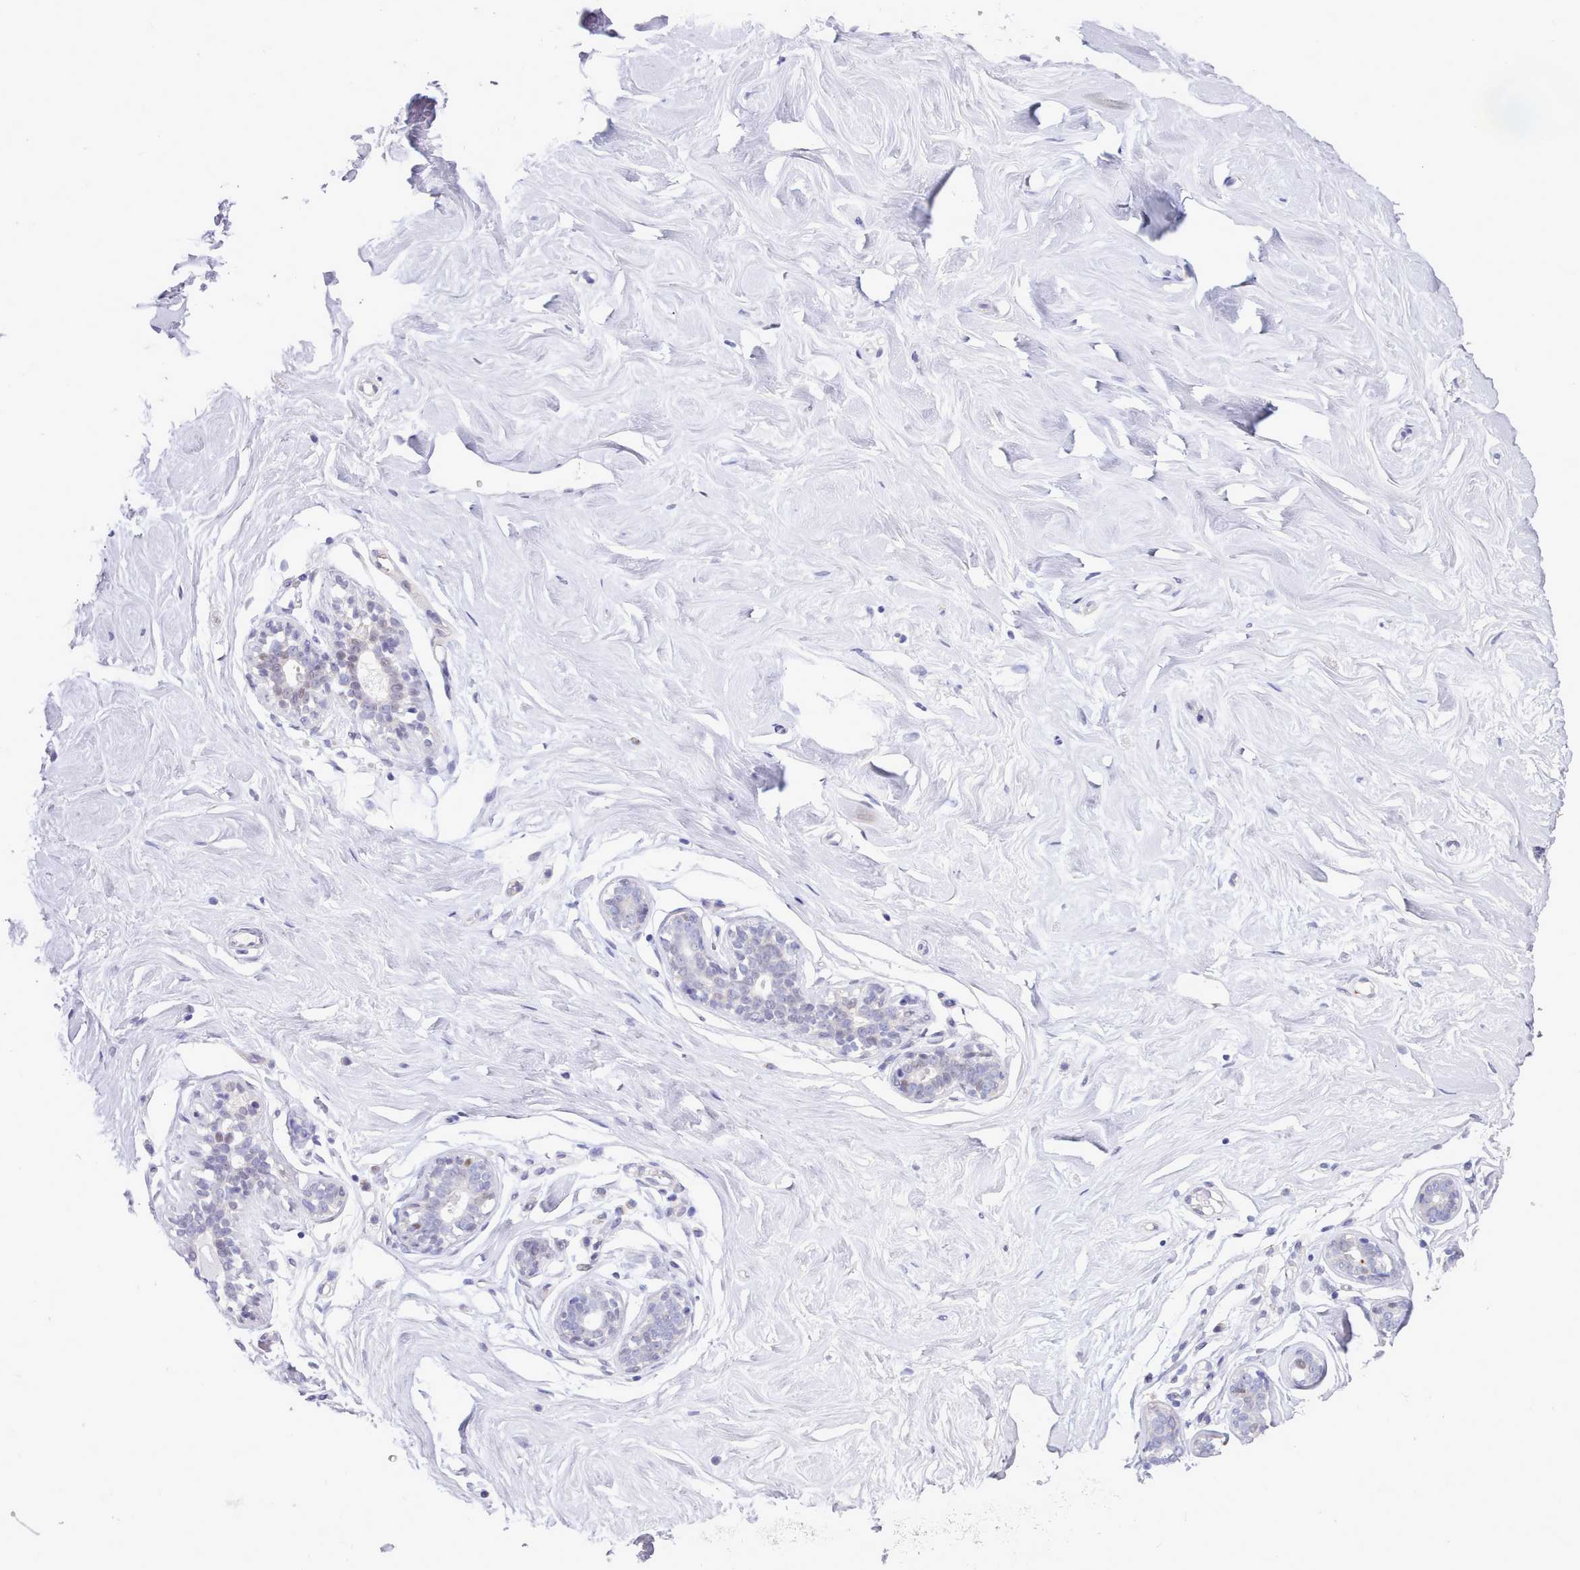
{"staining": {"intensity": "negative", "quantity": "none", "location": "none"}, "tissue": "breast", "cell_type": "Adipocytes", "image_type": "normal", "snomed": [{"axis": "morphology", "description": "Normal tissue, NOS"}, {"axis": "topography", "description": "Breast"}], "caption": "IHC image of normal breast: human breast stained with DAB shows no significant protein expression in adipocytes.", "gene": "TMEM253", "patient": {"sex": "female", "age": 23}}